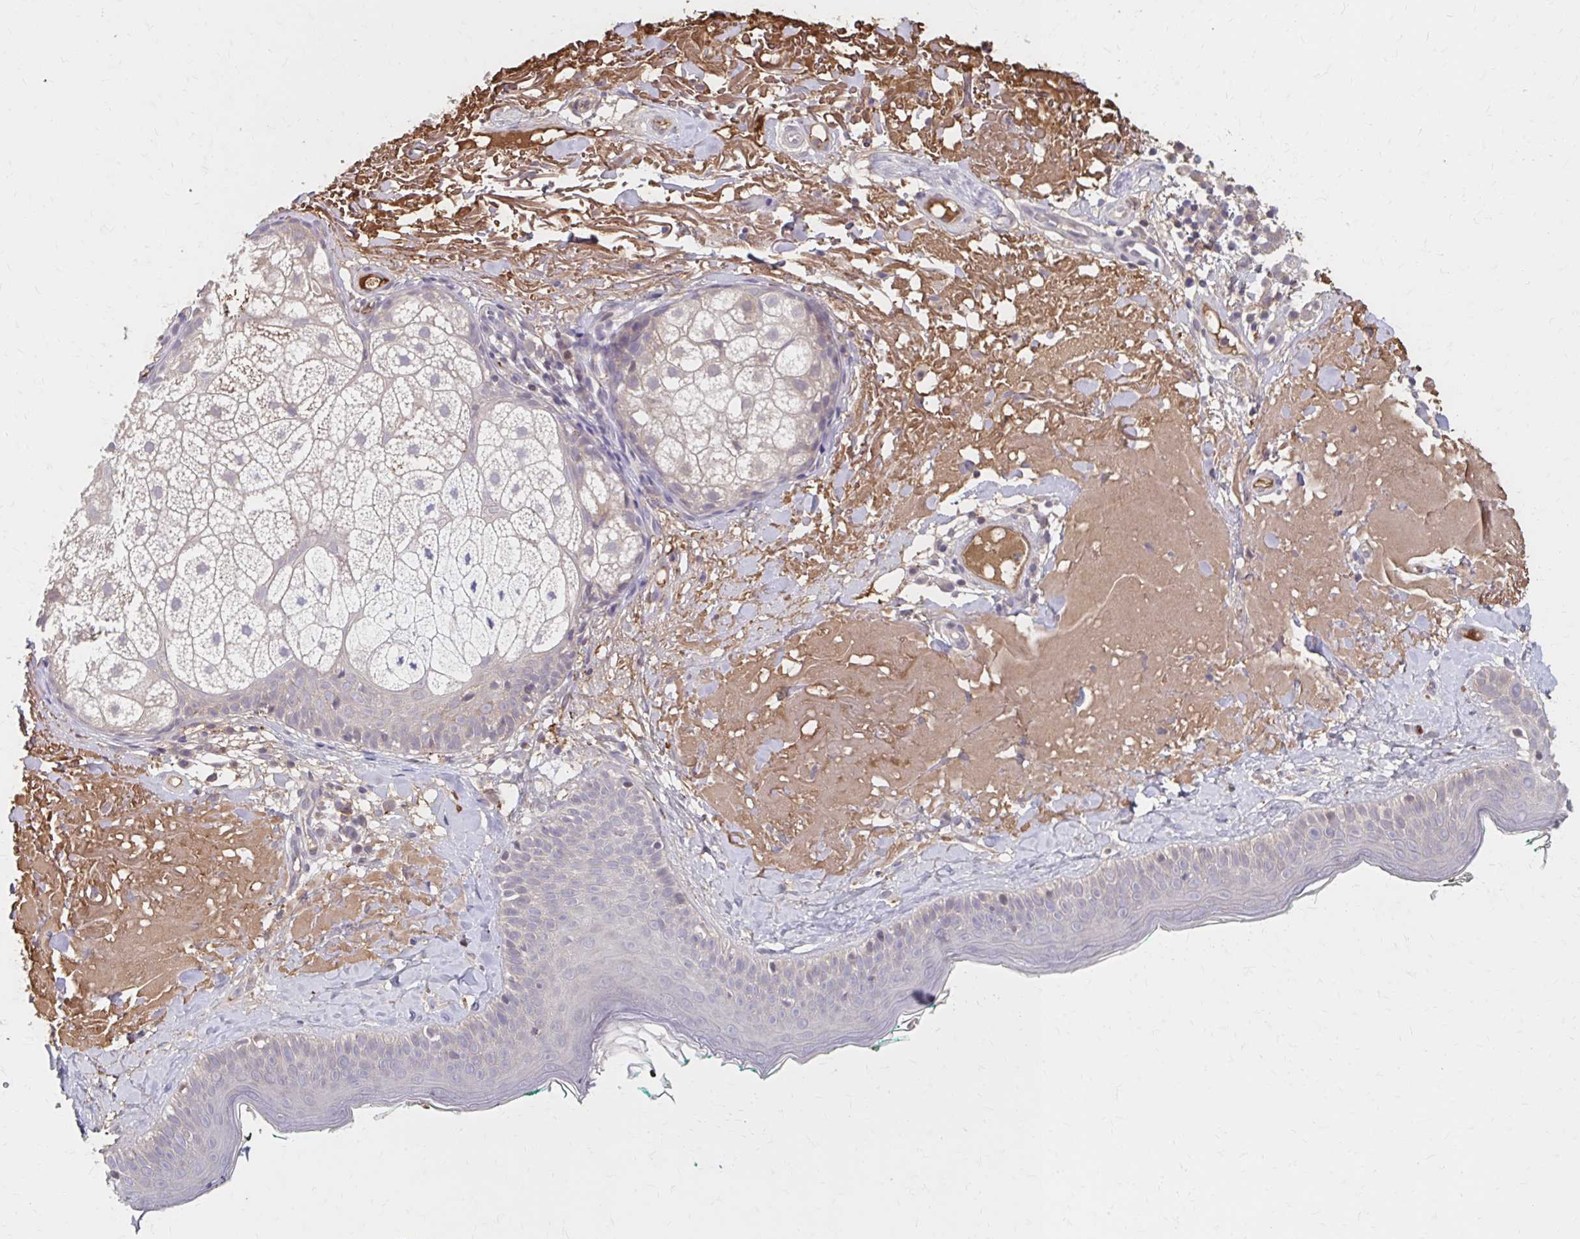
{"staining": {"intensity": "negative", "quantity": "none", "location": "none"}, "tissue": "skin", "cell_type": "Fibroblasts", "image_type": "normal", "snomed": [{"axis": "morphology", "description": "Normal tissue, NOS"}, {"axis": "topography", "description": "Skin"}], "caption": "Fibroblasts show no significant protein expression in normal skin. Brightfield microscopy of IHC stained with DAB (brown) and hematoxylin (blue), captured at high magnification.", "gene": "HMGCS2", "patient": {"sex": "male", "age": 73}}